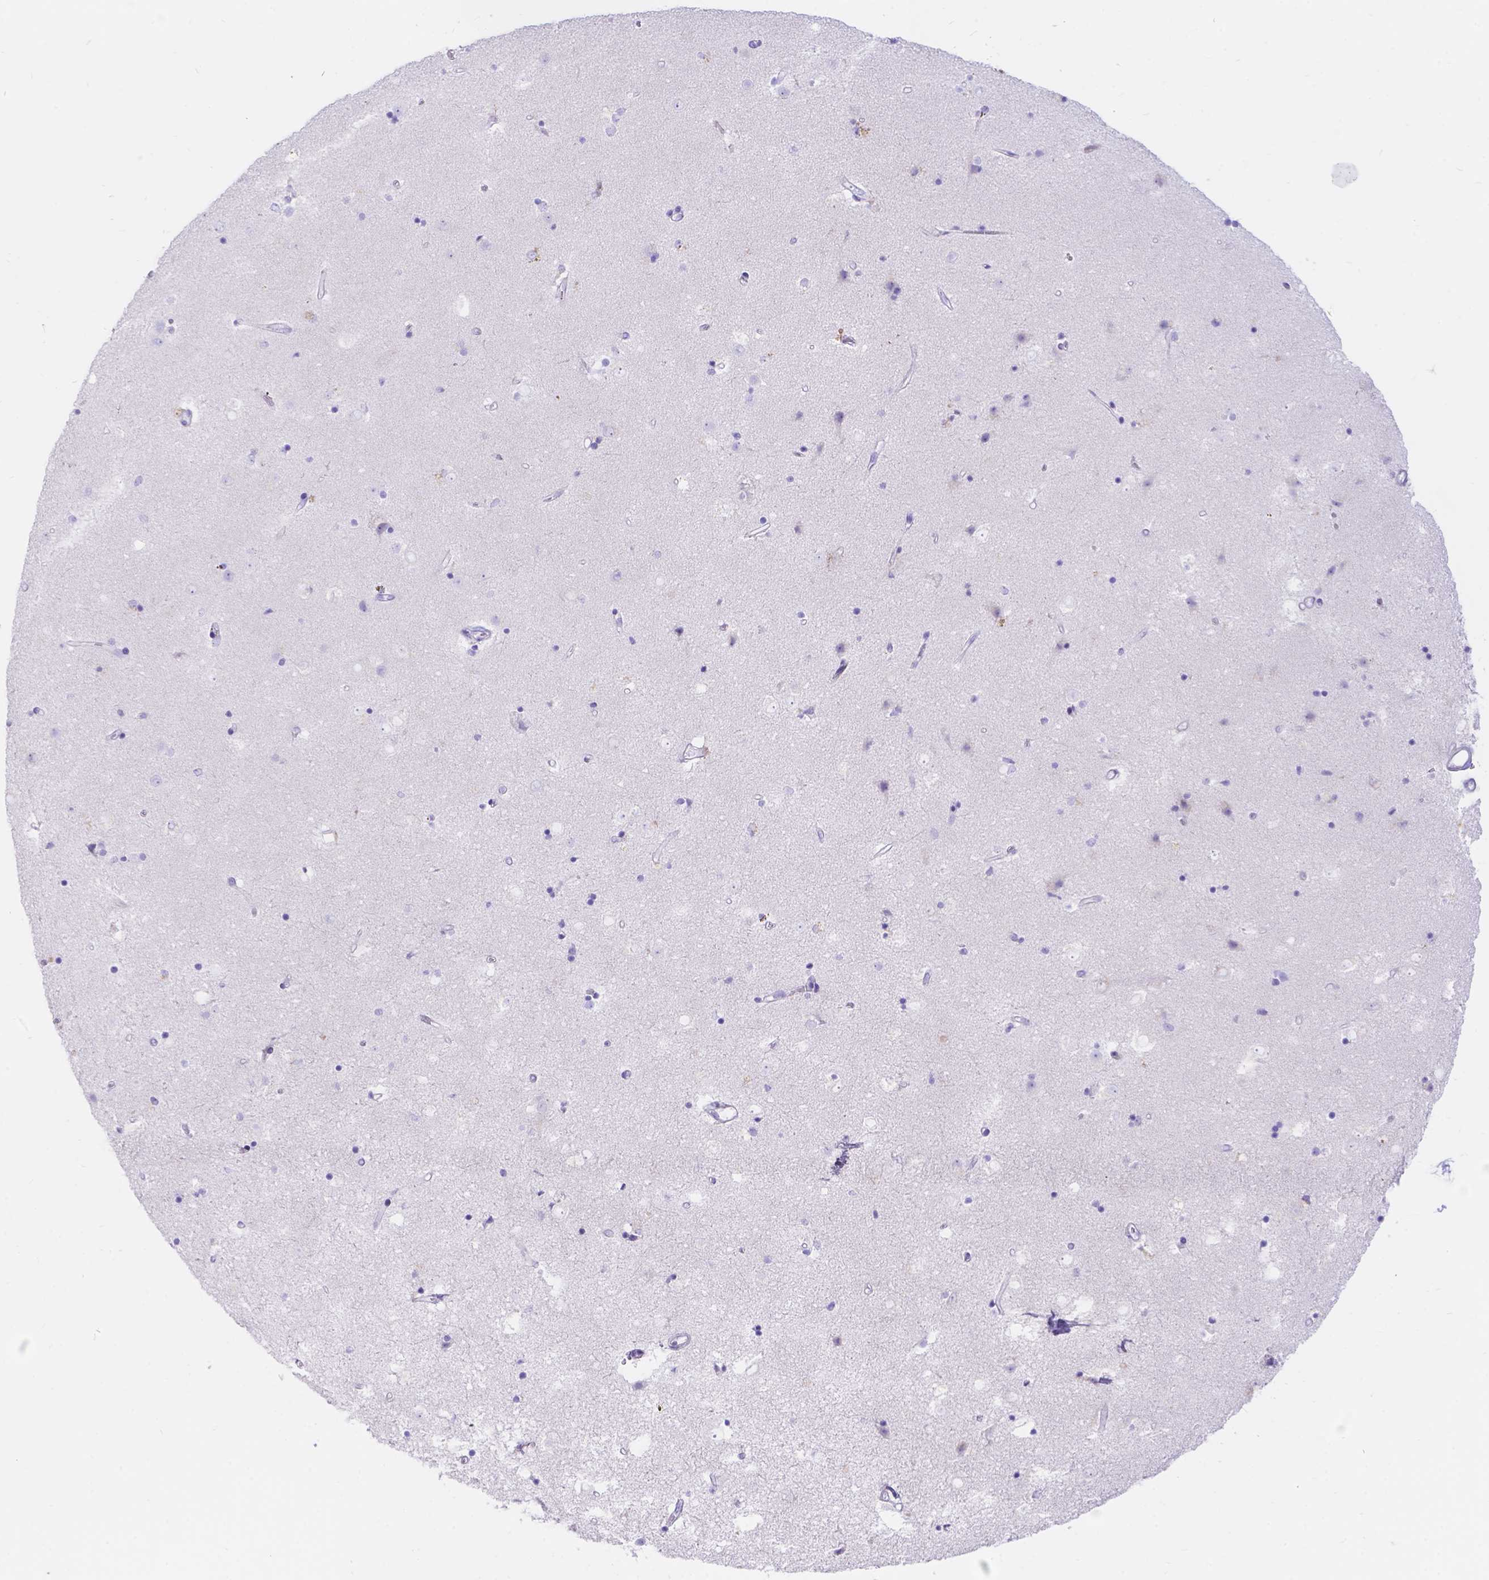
{"staining": {"intensity": "negative", "quantity": "none", "location": "none"}, "tissue": "caudate", "cell_type": "Glial cells", "image_type": "normal", "snomed": [{"axis": "morphology", "description": "Normal tissue, NOS"}, {"axis": "topography", "description": "Lateral ventricle wall"}], "caption": "High power microscopy photomicrograph of an immunohistochemistry (IHC) micrograph of benign caudate, revealing no significant positivity in glial cells.", "gene": "KLHL10", "patient": {"sex": "female", "age": 71}}